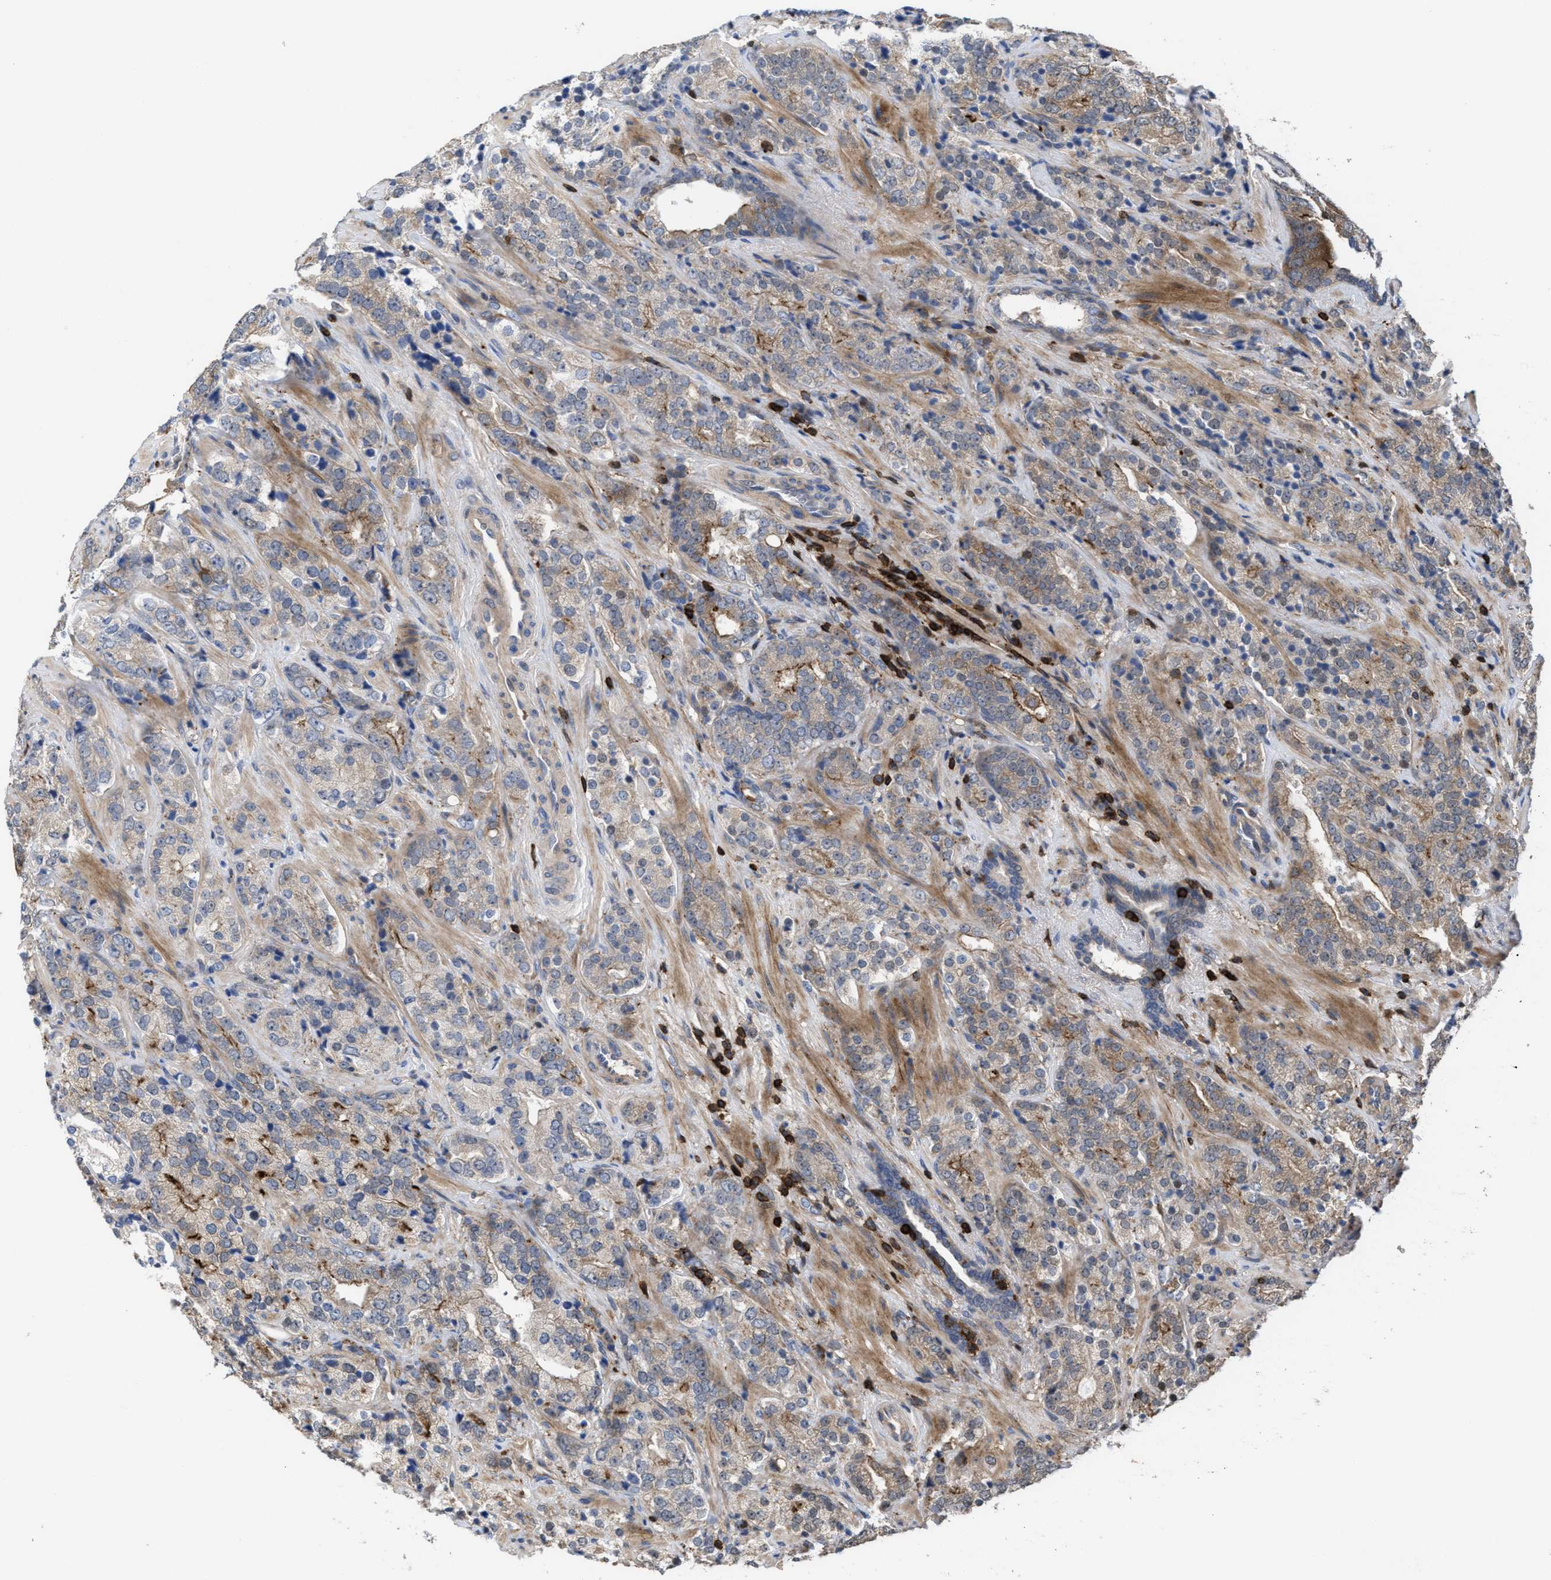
{"staining": {"intensity": "moderate", "quantity": "<25%", "location": "cytoplasmic/membranous"}, "tissue": "prostate cancer", "cell_type": "Tumor cells", "image_type": "cancer", "snomed": [{"axis": "morphology", "description": "Adenocarcinoma, High grade"}, {"axis": "topography", "description": "Prostate"}], "caption": "Immunohistochemistry (DAB (3,3'-diaminobenzidine)) staining of prostate adenocarcinoma (high-grade) exhibits moderate cytoplasmic/membranous protein expression in approximately <25% of tumor cells. (IHC, brightfield microscopy, high magnification).", "gene": "PTPRE", "patient": {"sex": "male", "age": 71}}